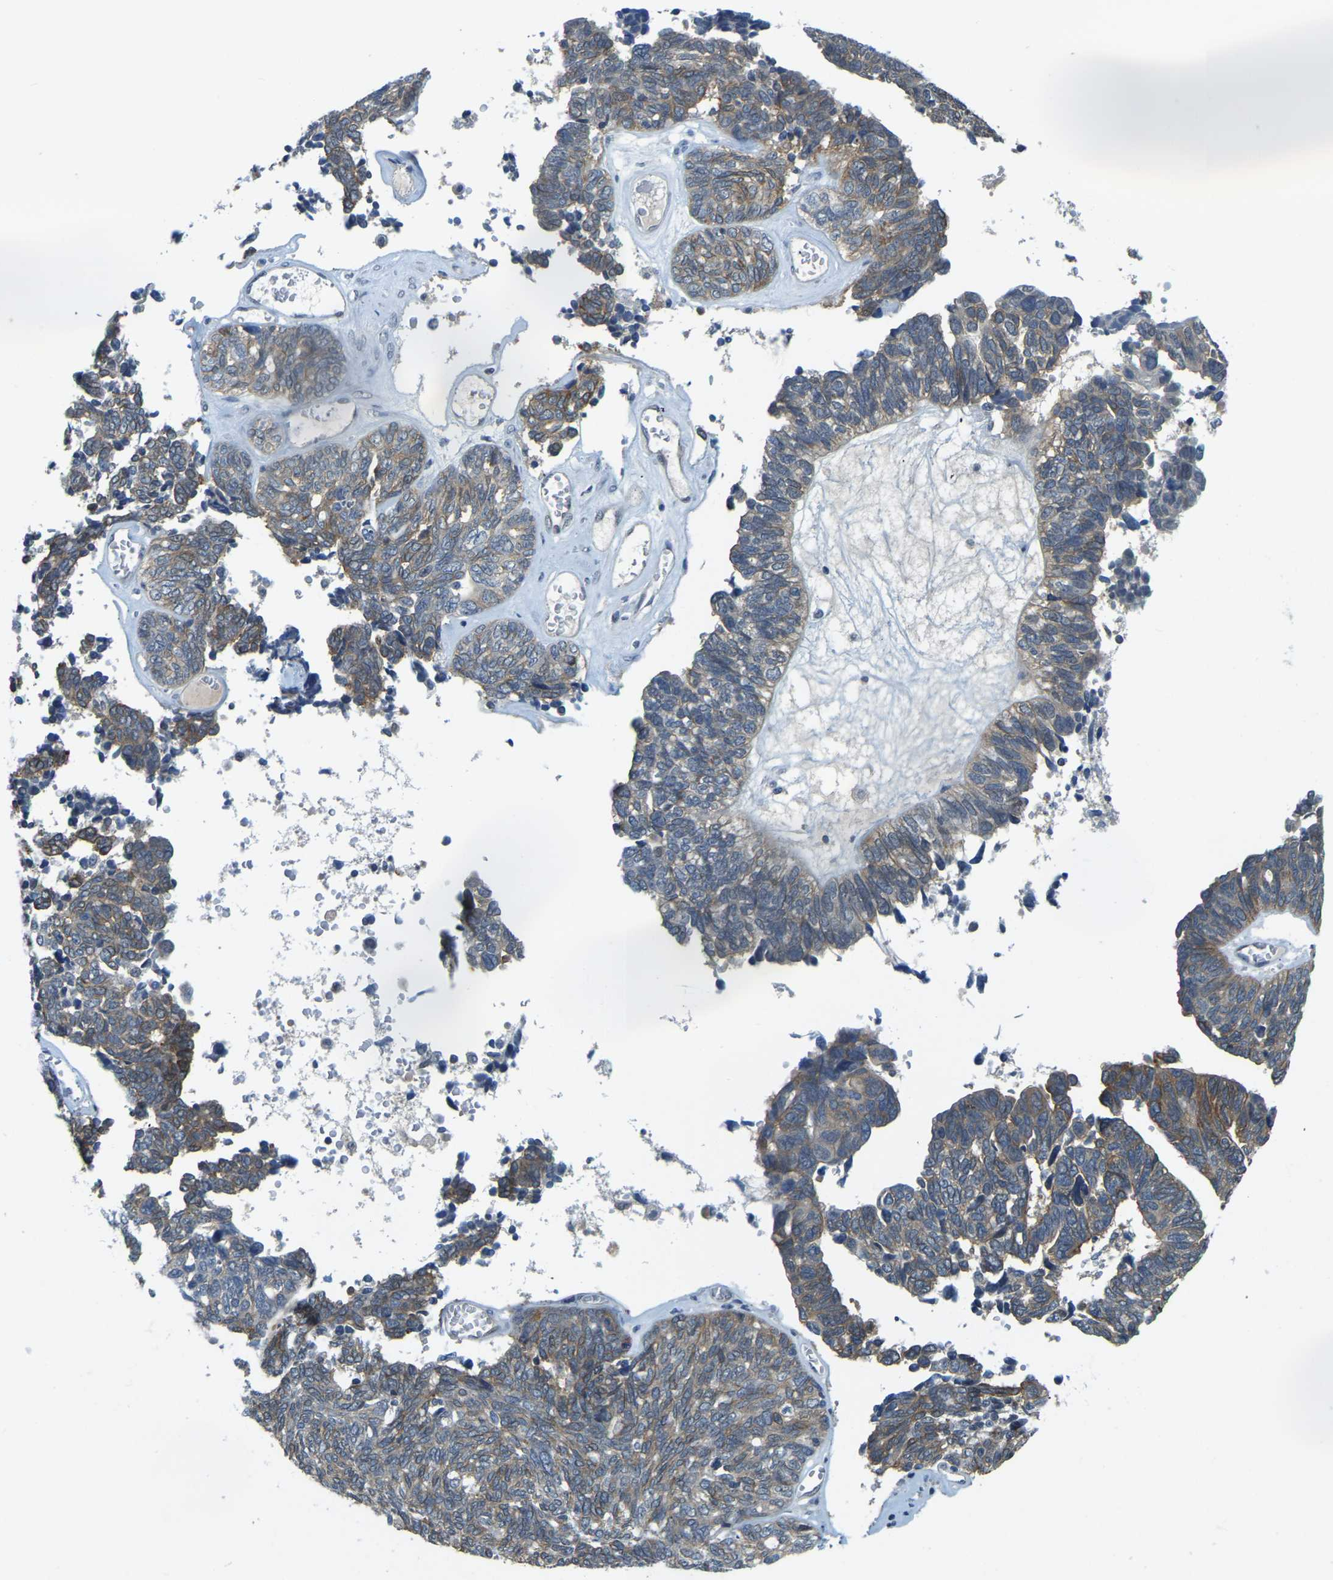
{"staining": {"intensity": "weak", "quantity": "25%-75%", "location": "cytoplasmic/membranous"}, "tissue": "ovarian cancer", "cell_type": "Tumor cells", "image_type": "cancer", "snomed": [{"axis": "morphology", "description": "Cystadenocarcinoma, serous, NOS"}, {"axis": "topography", "description": "Ovary"}], "caption": "Immunohistochemistry histopathology image of neoplastic tissue: human ovarian cancer (serous cystadenocarcinoma) stained using immunohistochemistry exhibits low levels of weak protein expression localized specifically in the cytoplasmic/membranous of tumor cells, appearing as a cytoplasmic/membranous brown color.", "gene": "AHNAK", "patient": {"sex": "female", "age": 79}}